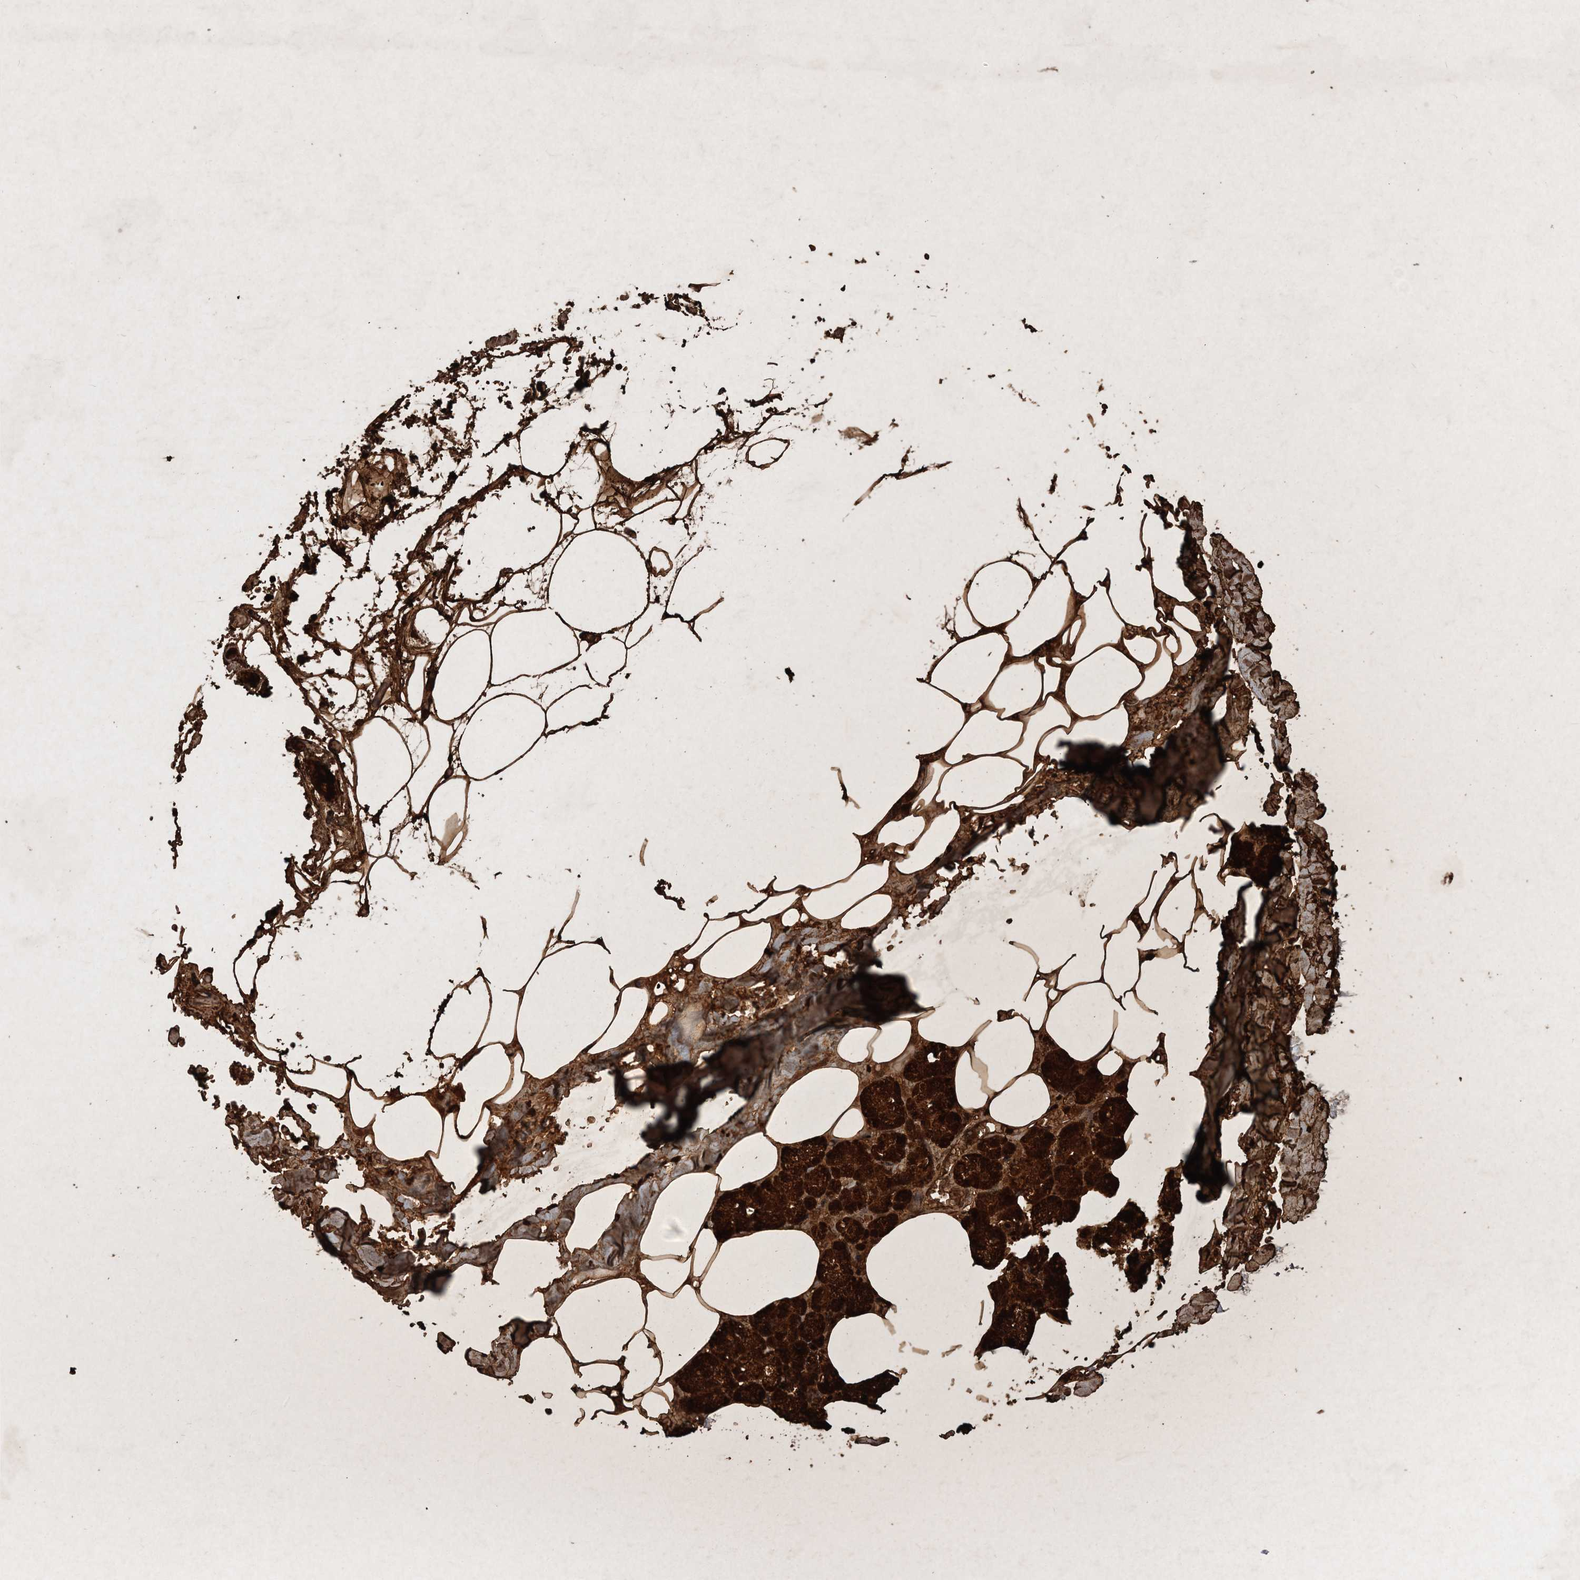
{"staining": {"intensity": "strong", "quantity": ">75%", "location": "cytoplasmic/membranous,nuclear"}, "tissue": "salivary gland", "cell_type": "Glandular cells", "image_type": "normal", "snomed": [{"axis": "morphology", "description": "Normal tissue, NOS"}, {"axis": "topography", "description": "Salivary gland"}], "caption": "Strong cytoplasmic/membranous,nuclear staining for a protein is present in approximately >75% of glandular cells of normal salivary gland using immunohistochemistry (IHC).", "gene": "RAB14", "patient": {"sex": "male", "age": 62}}